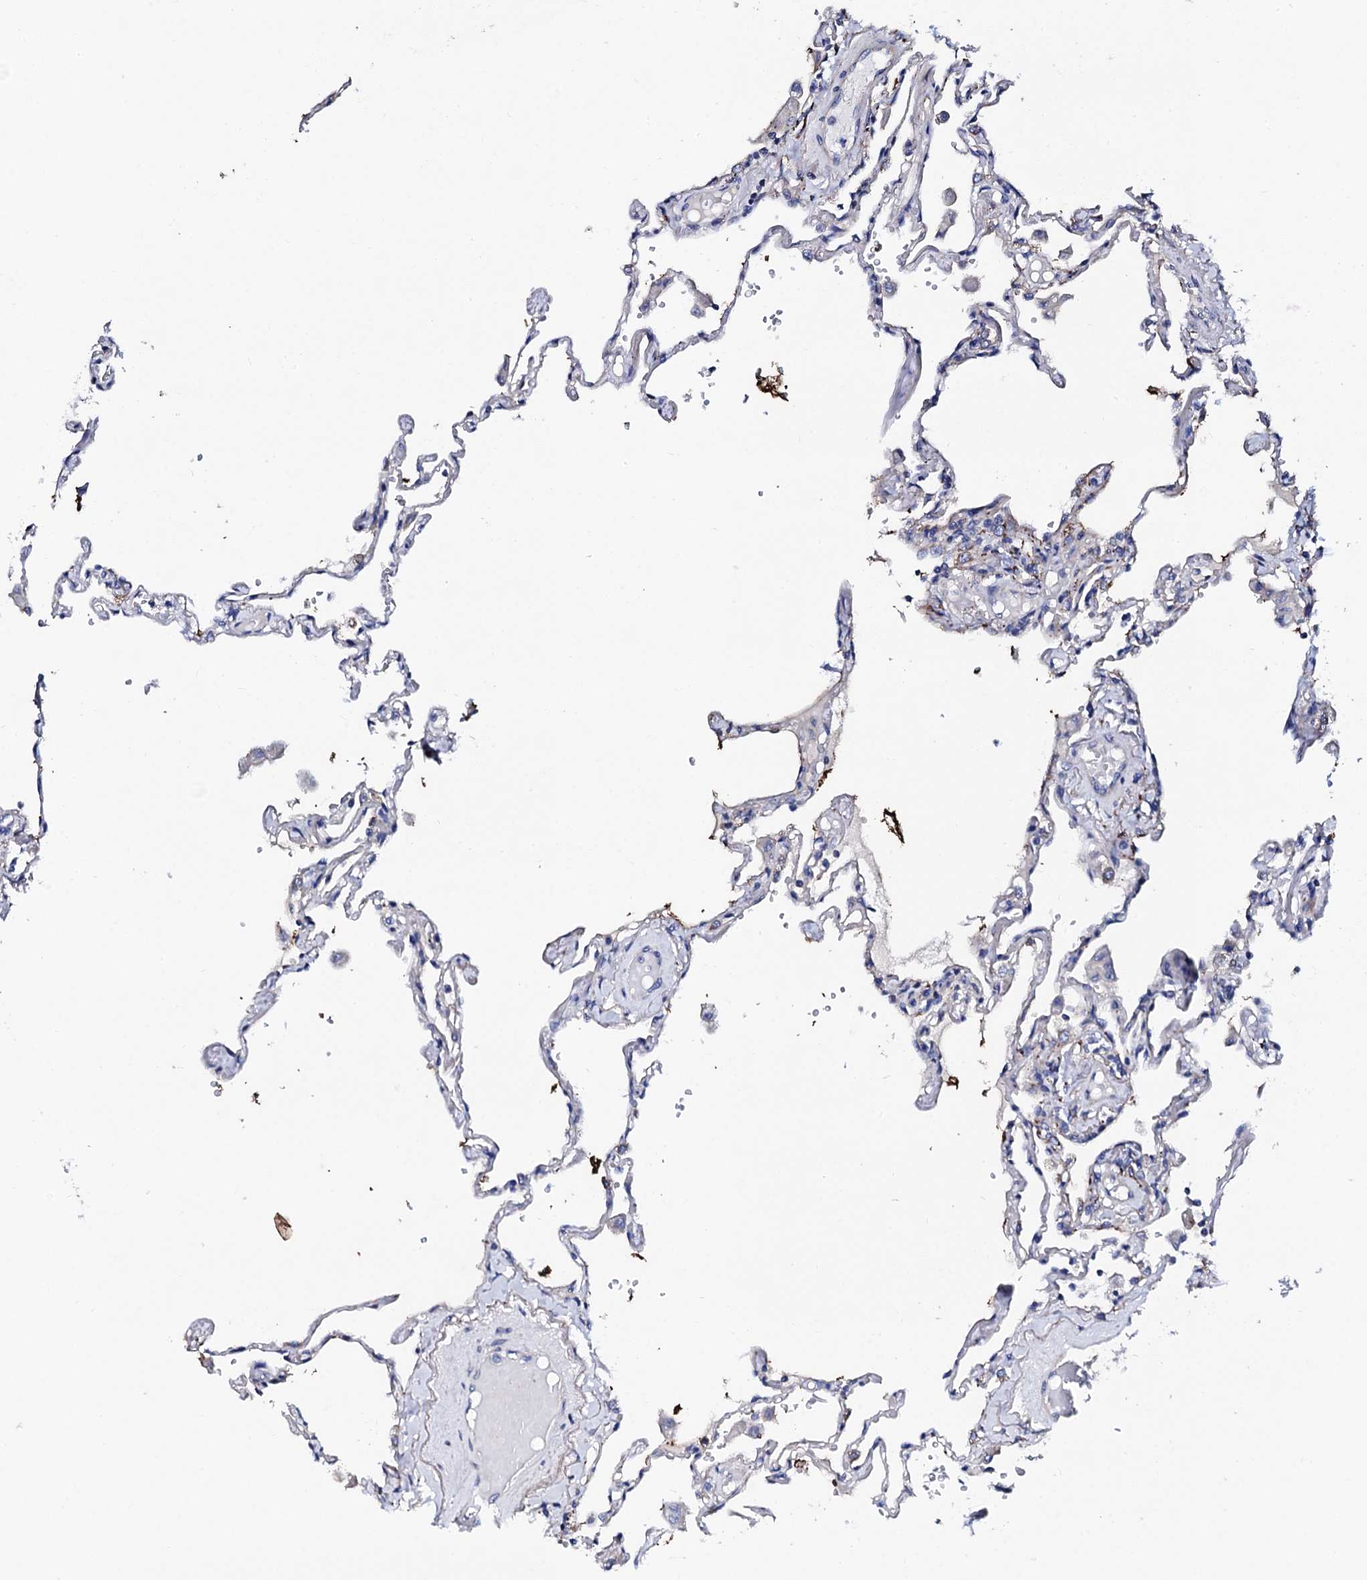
{"staining": {"intensity": "negative", "quantity": "none", "location": "none"}, "tissue": "lung", "cell_type": "Alveolar cells", "image_type": "normal", "snomed": [{"axis": "morphology", "description": "Normal tissue, NOS"}, {"axis": "topography", "description": "Lung"}], "caption": "Protein analysis of unremarkable lung reveals no significant expression in alveolar cells. (Brightfield microscopy of DAB (3,3'-diaminobenzidine) immunohistochemistry at high magnification).", "gene": "KLHL32", "patient": {"sex": "female", "age": 67}}